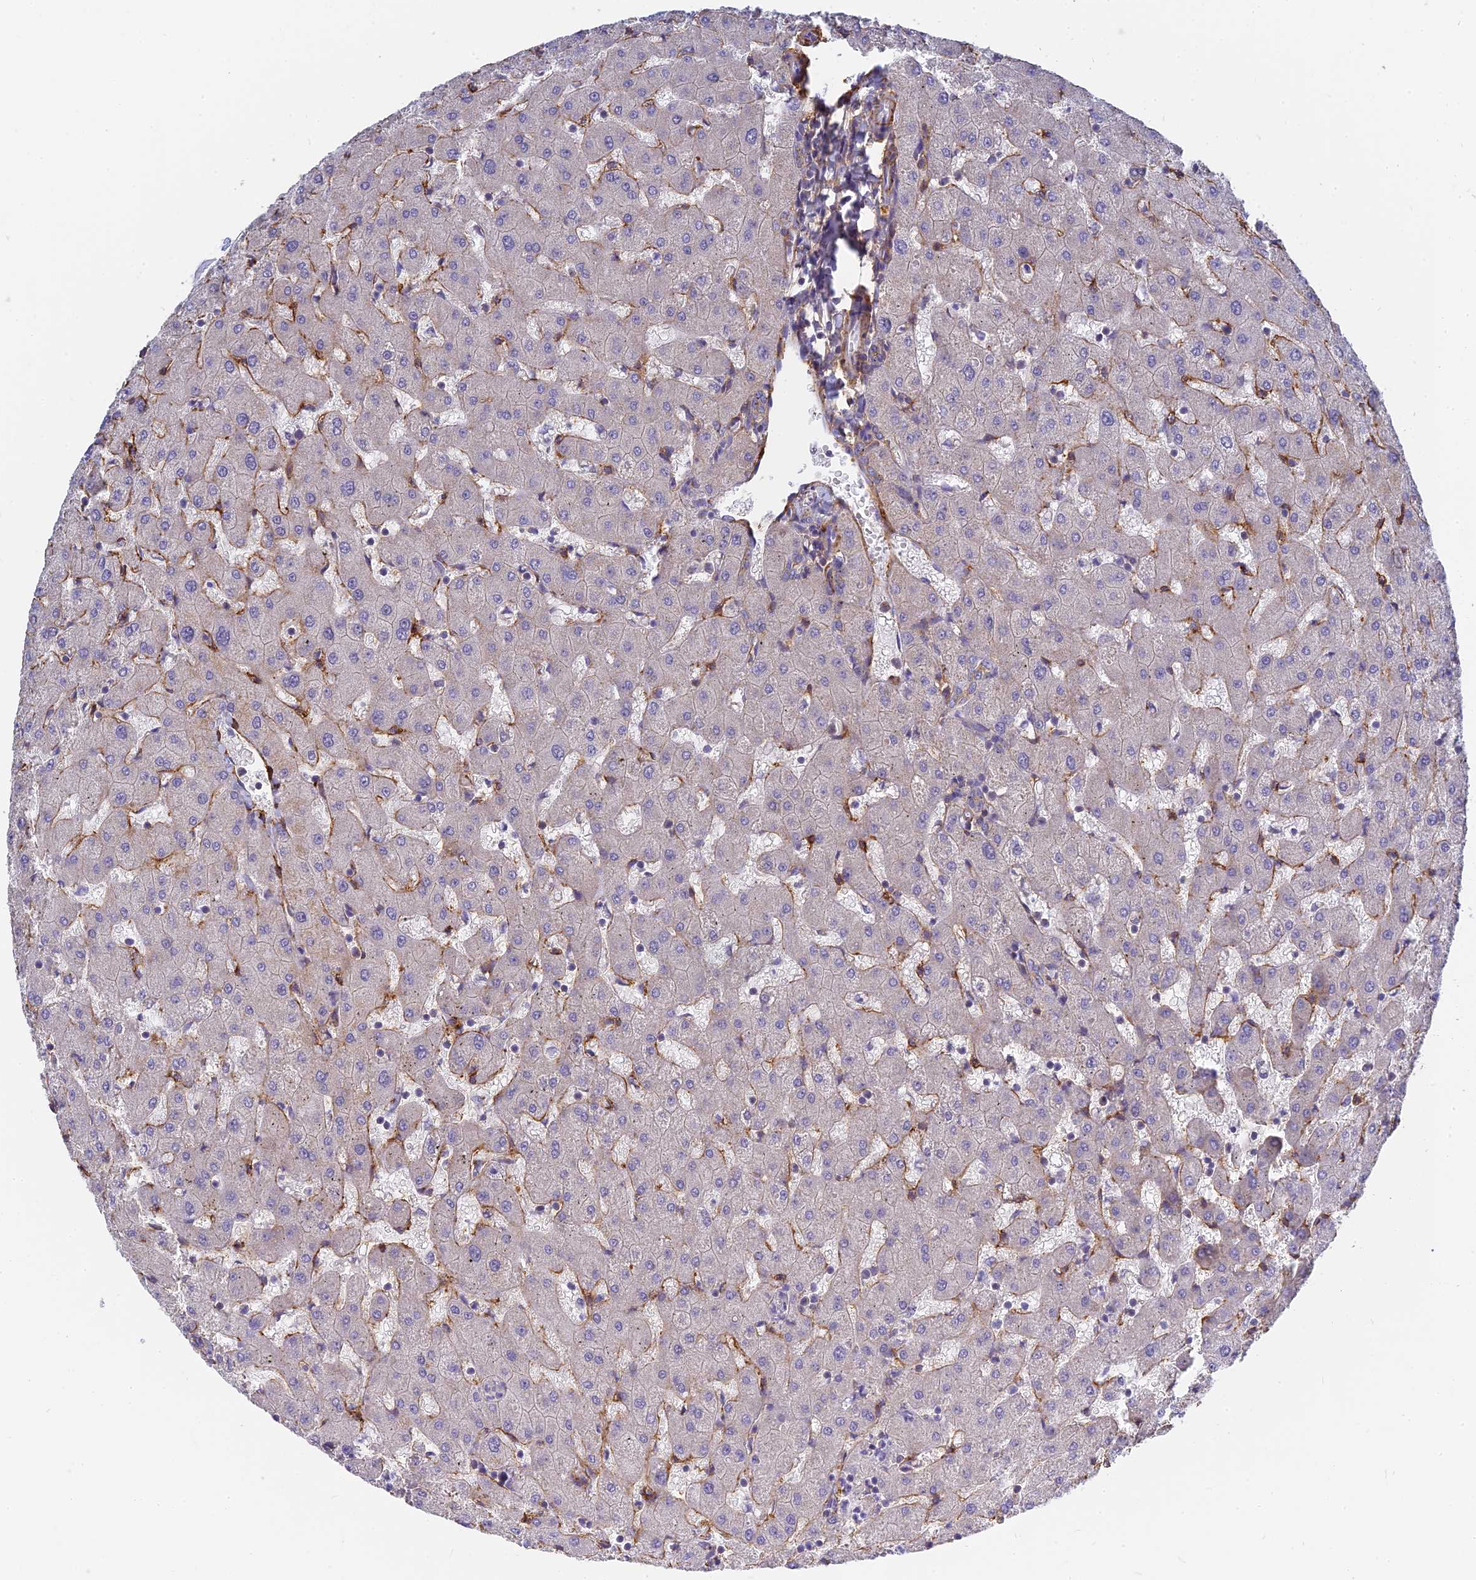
{"staining": {"intensity": "weak", "quantity": "25%-75%", "location": "cytoplasmic/membranous"}, "tissue": "liver", "cell_type": "Cholangiocytes", "image_type": "normal", "snomed": [{"axis": "morphology", "description": "Normal tissue, NOS"}, {"axis": "topography", "description": "Liver"}], "caption": "Weak cytoplasmic/membranous expression is seen in approximately 25%-75% of cholangiocytes in normal liver.", "gene": "MRPL15", "patient": {"sex": "female", "age": 63}}